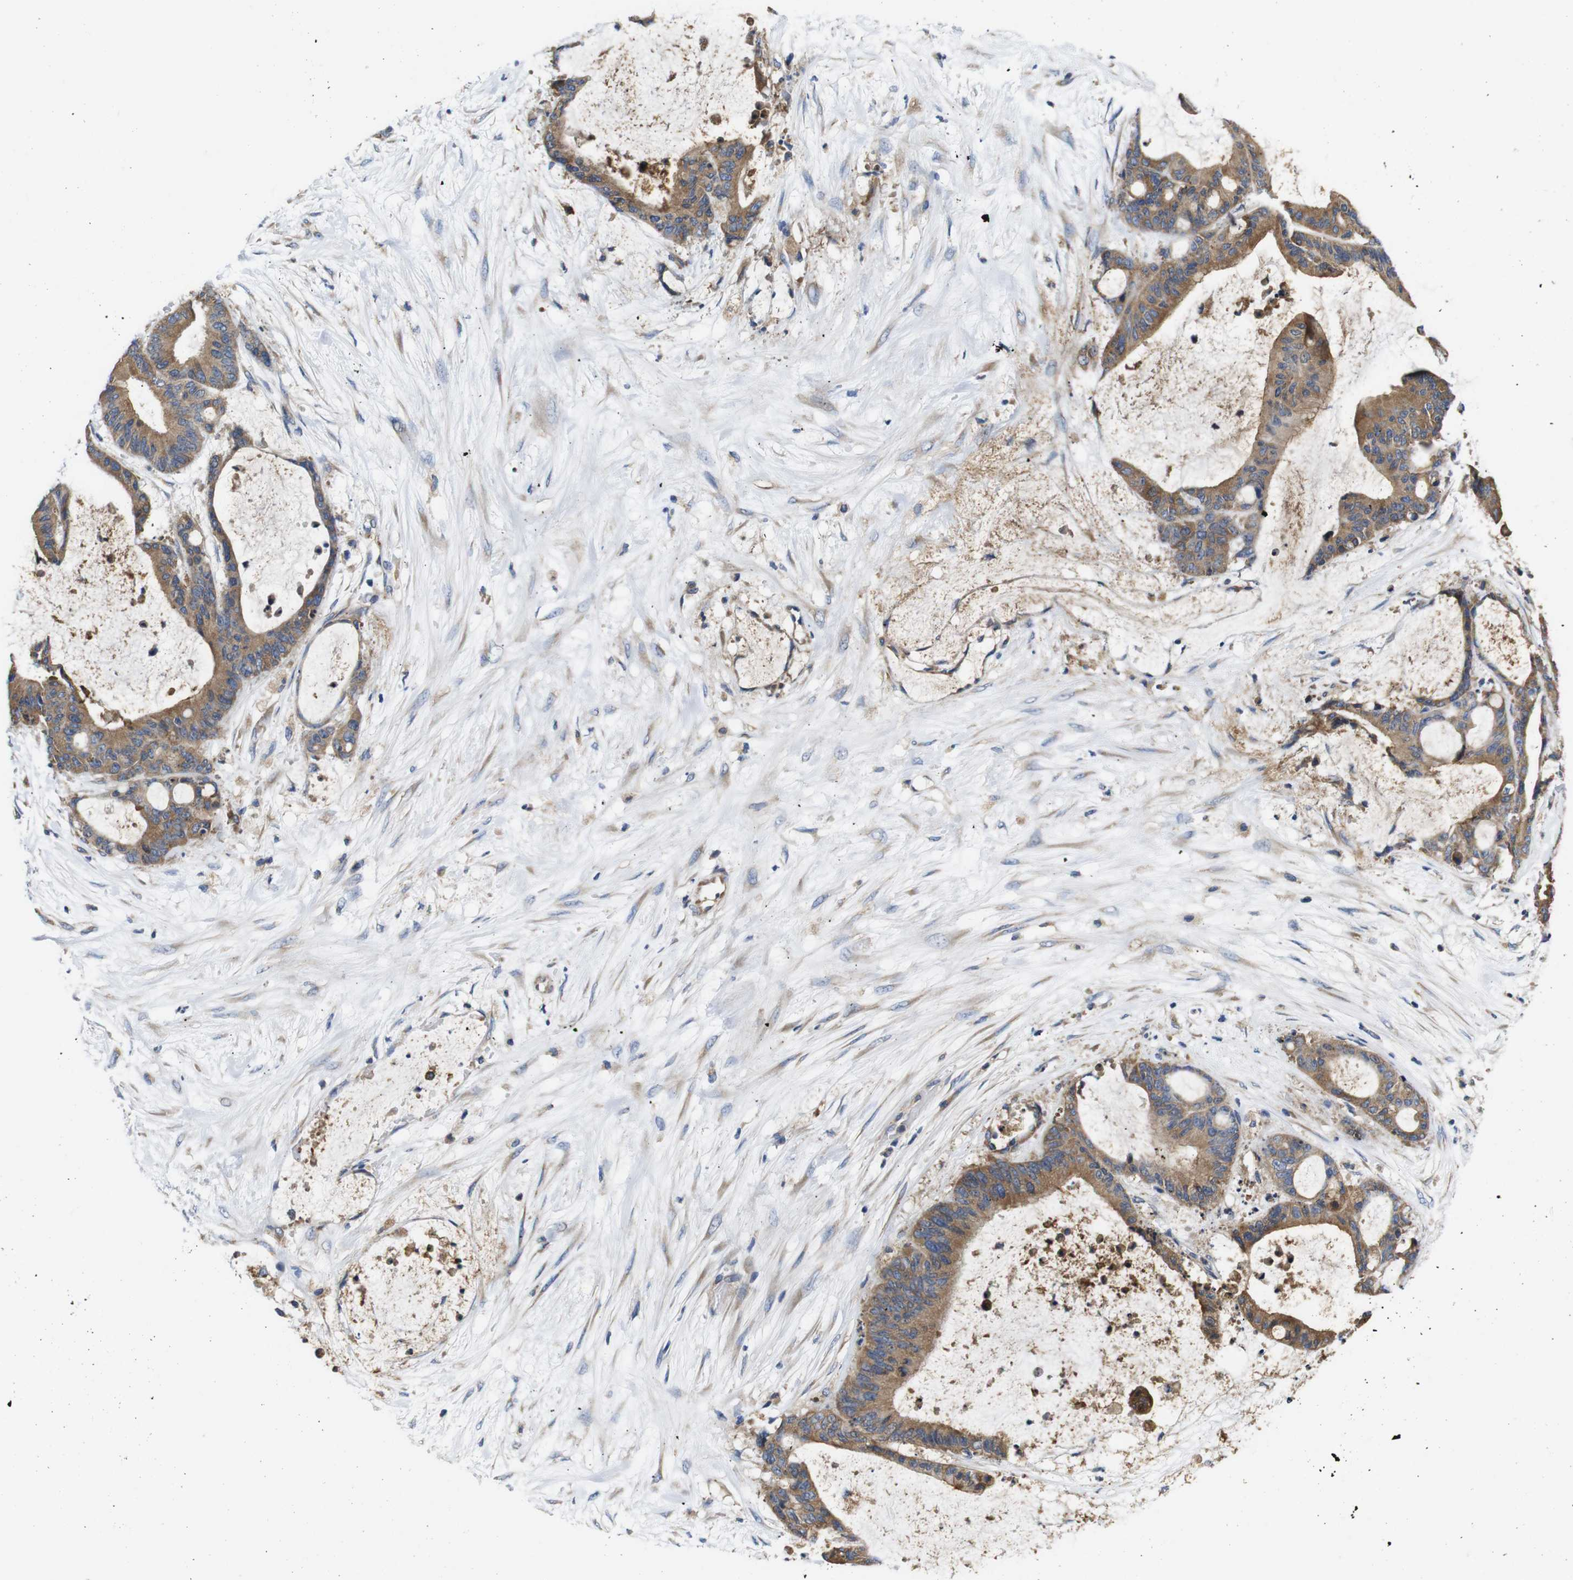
{"staining": {"intensity": "moderate", "quantity": ">75%", "location": "cytoplasmic/membranous"}, "tissue": "liver cancer", "cell_type": "Tumor cells", "image_type": "cancer", "snomed": [{"axis": "morphology", "description": "Cholangiocarcinoma"}, {"axis": "topography", "description": "Liver"}], "caption": "Moderate cytoplasmic/membranous staining for a protein is present in about >75% of tumor cells of liver cancer using immunohistochemistry.", "gene": "MARCHF7", "patient": {"sex": "female", "age": 73}}